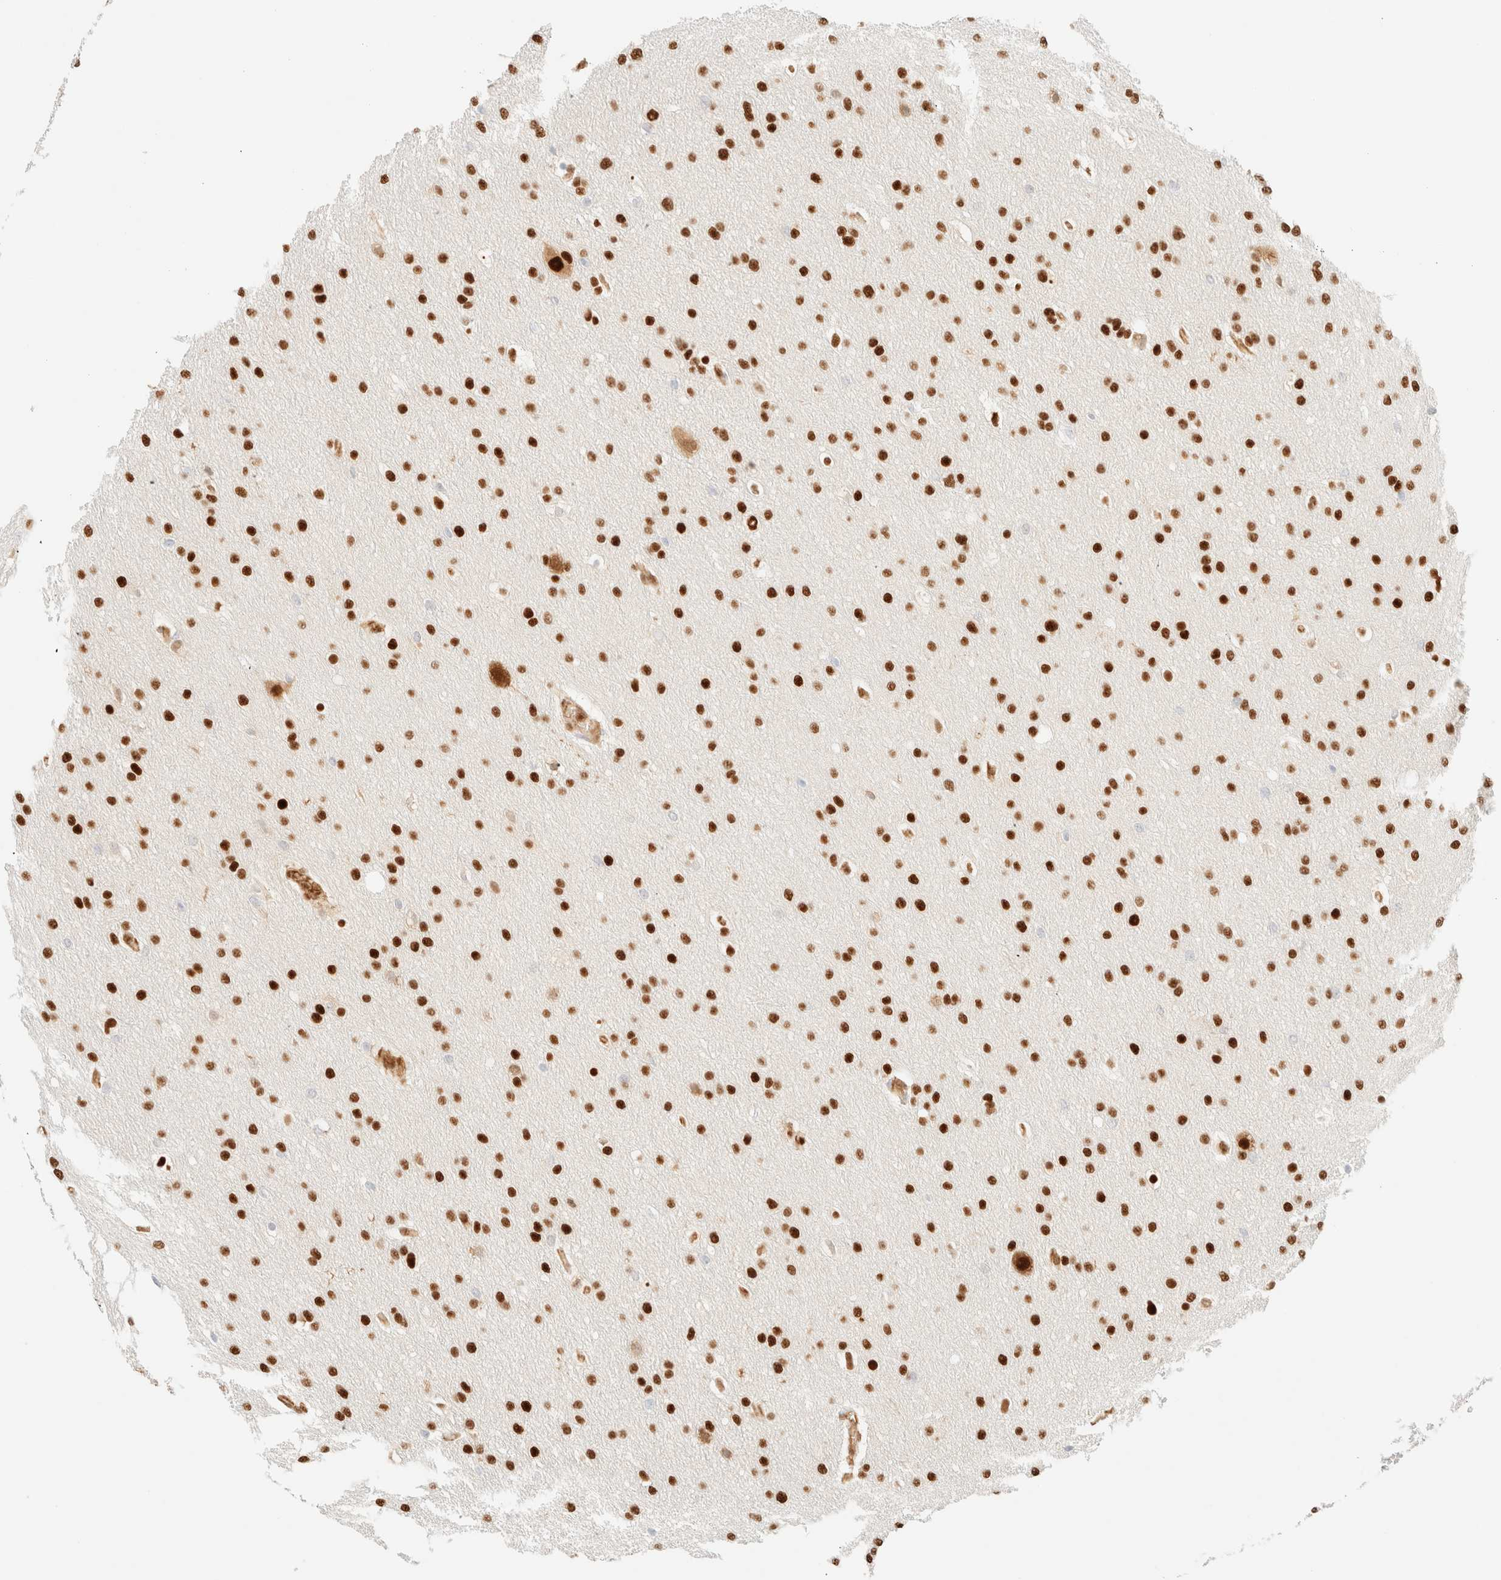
{"staining": {"intensity": "strong", "quantity": ">75%", "location": "nuclear"}, "tissue": "glioma", "cell_type": "Tumor cells", "image_type": "cancer", "snomed": [{"axis": "morphology", "description": "Glioma, malignant, Low grade"}, {"axis": "topography", "description": "Brain"}], "caption": "Malignant low-grade glioma tissue displays strong nuclear expression in about >75% of tumor cells, visualized by immunohistochemistry.", "gene": "ZSCAN18", "patient": {"sex": "female", "age": 37}}